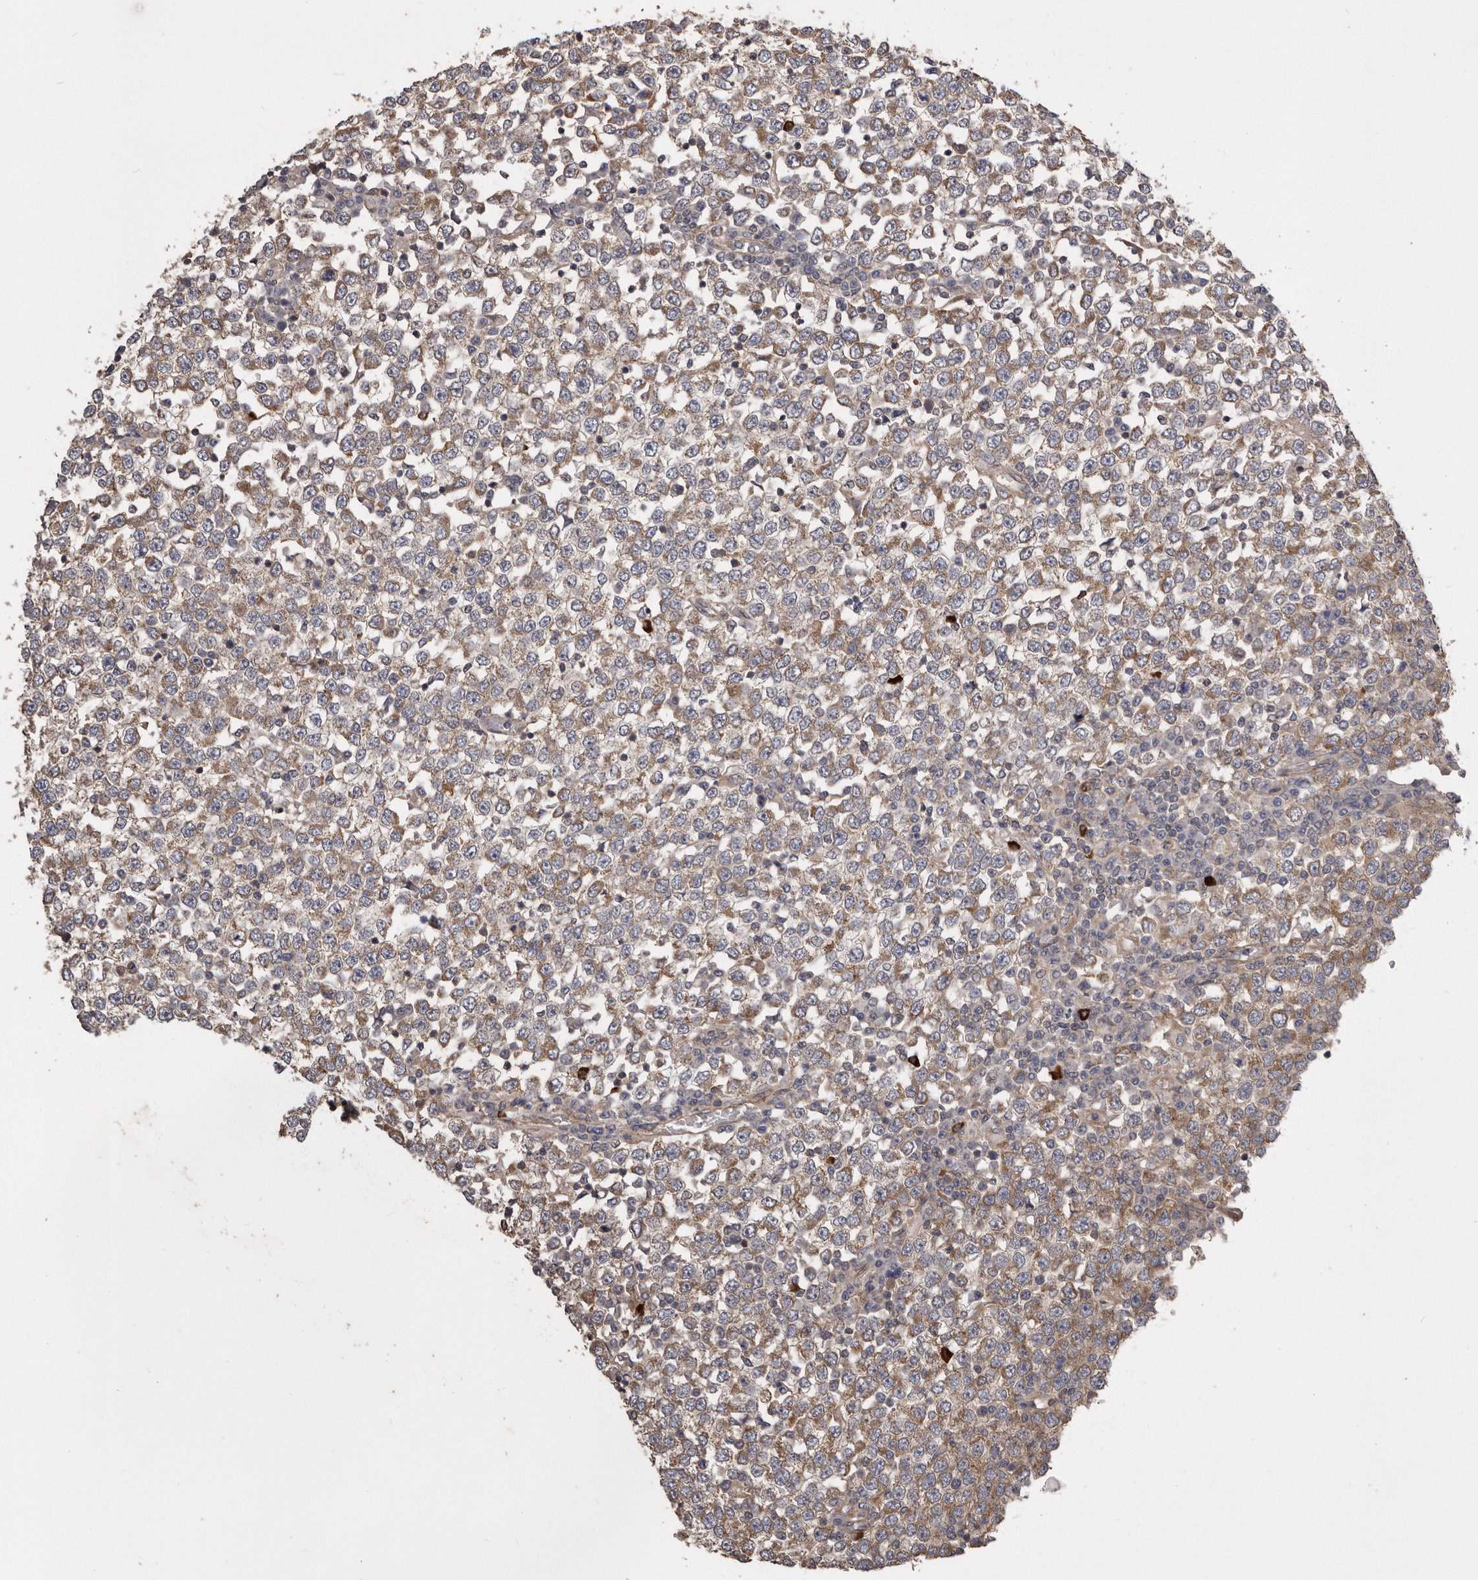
{"staining": {"intensity": "moderate", "quantity": ">75%", "location": "cytoplasmic/membranous"}, "tissue": "testis cancer", "cell_type": "Tumor cells", "image_type": "cancer", "snomed": [{"axis": "morphology", "description": "Seminoma, NOS"}, {"axis": "topography", "description": "Testis"}], "caption": "The immunohistochemical stain highlights moderate cytoplasmic/membranous expression in tumor cells of testis cancer tissue.", "gene": "ARMCX1", "patient": {"sex": "male", "age": 65}}